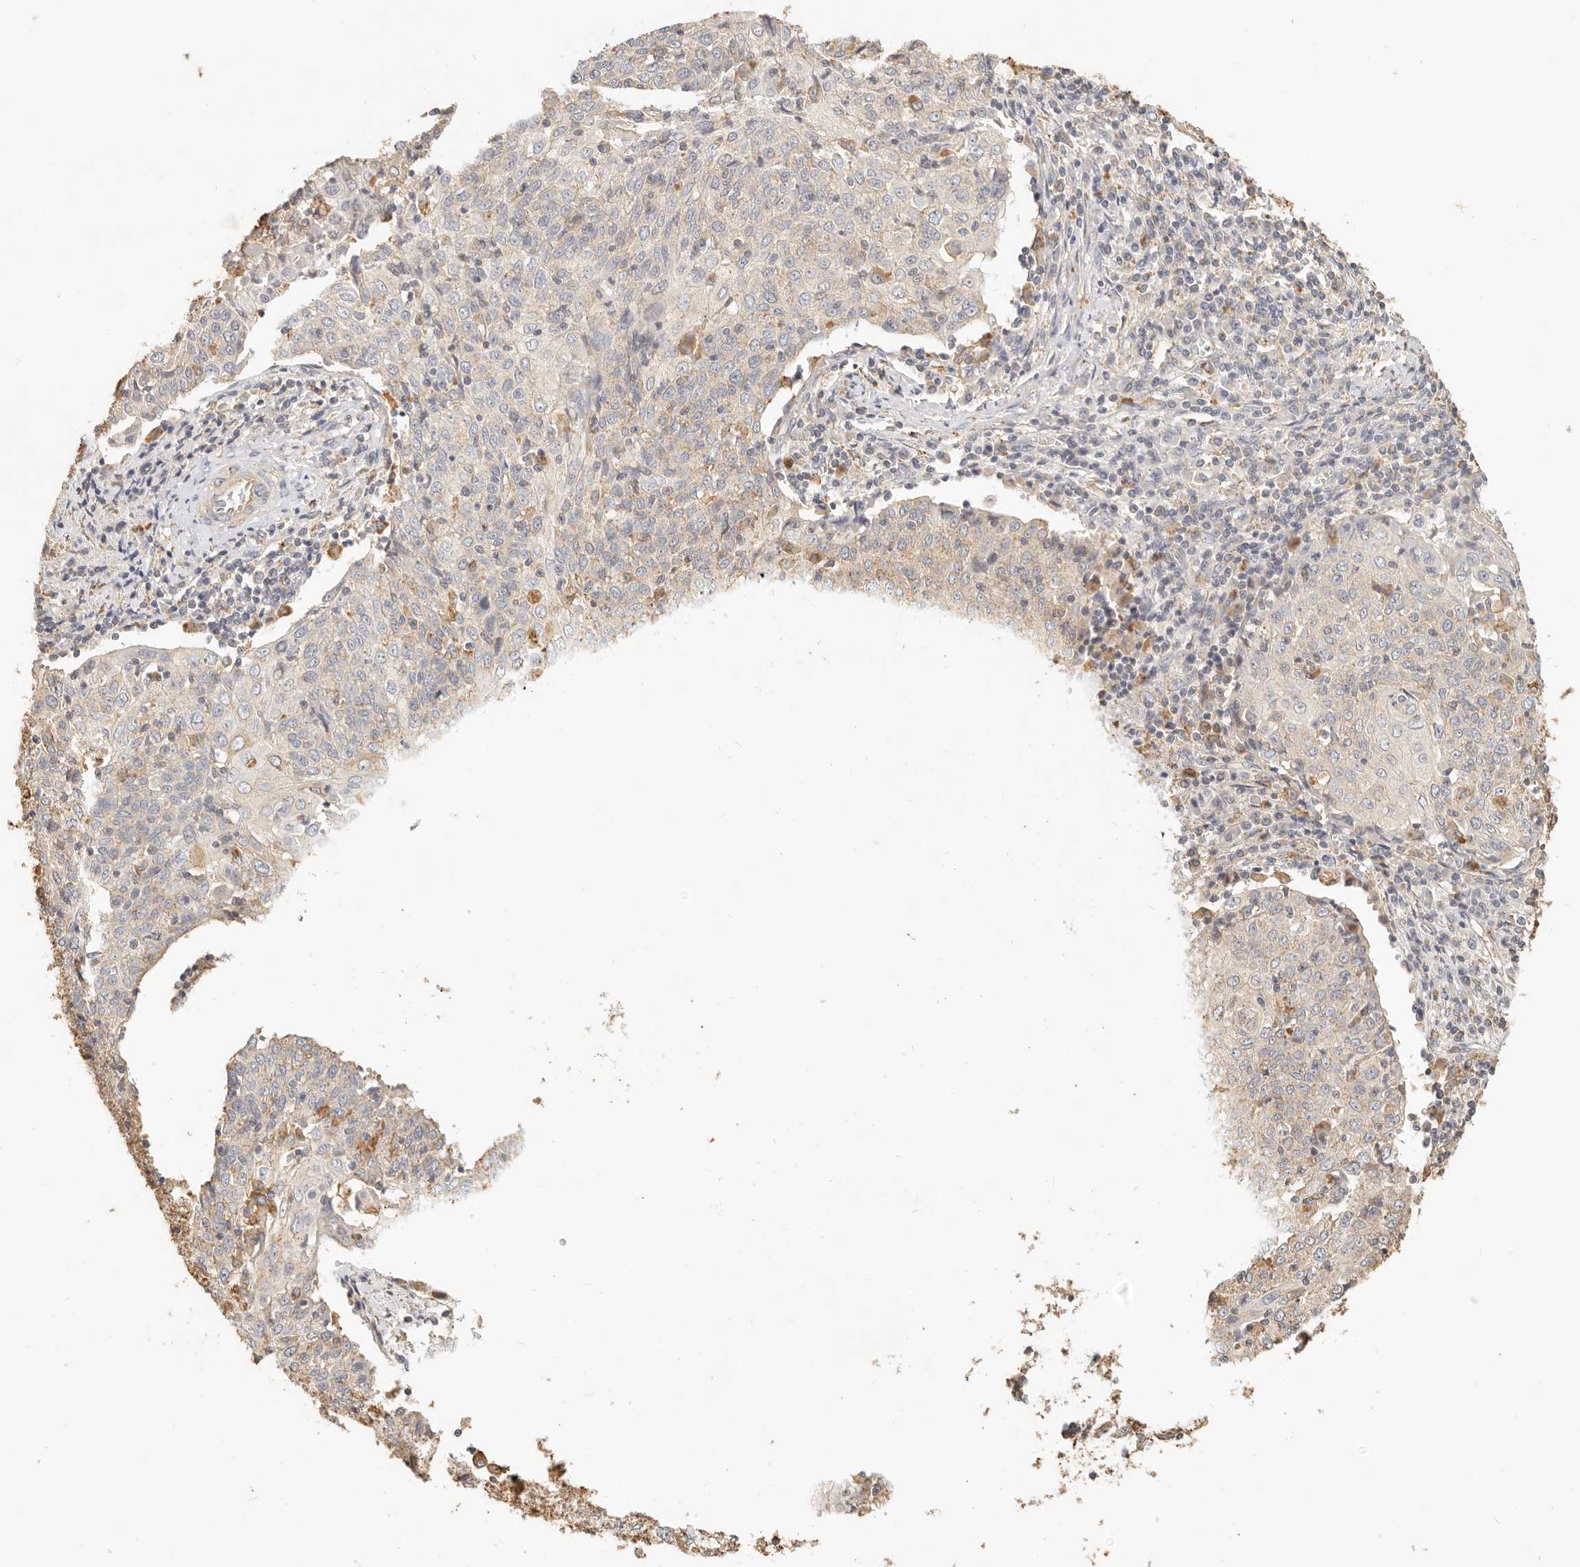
{"staining": {"intensity": "weak", "quantity": "25%-75%", "location": "cytoplasmic/membranous"}, "tissue": "cervical cancer", "cell_type": "Tumor cells", "image_type": "cancer", "snomed": [{"axis": "morphology", "description": "Squamous cell carcinoma, NOS"}, {"axis": "topography", "description": "Cervix"}], "caption": "There is low levels of weak cytoplasmic/membranous staining in tumor cells of squamous cell carcinoma (cervical), as demonstrated by immunohistochemical staining (brown color).", "gene": "CNMD", "patient": {"sex": "female", "age": 48}}